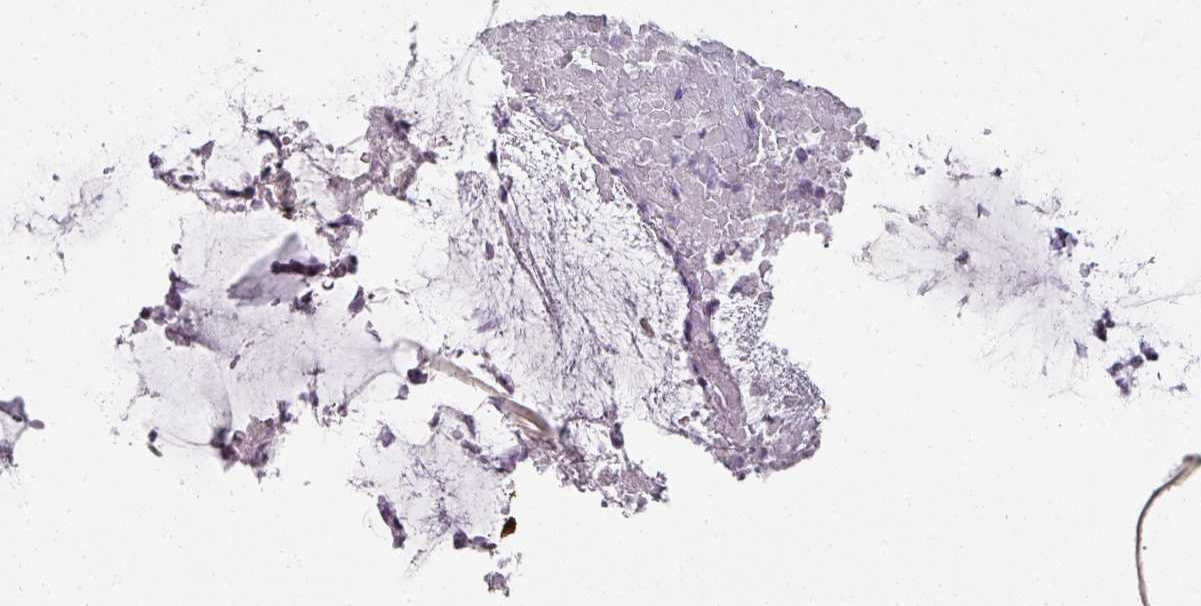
{"staining": {"intensity": "negative", "quantity": "none", "location": "none"}, "tissue": "colorectal cancer", "cell_type": "Tumor cells", "image_type": "cancer", "snomed": [{"axis": "morphology", "description": "Adenocarcinoma, NOS"}, {"axis": "topography", "description": "Colon"}], "caption": "Tumor cells are negative for brown protein staining in colorectal adenocarcinoma. (DAB (3,3'-diaminobenzidine) immunohistochemistry, high magnification).", "gene": "REG3G", "patient": {"sex": "female", "age": 43}}